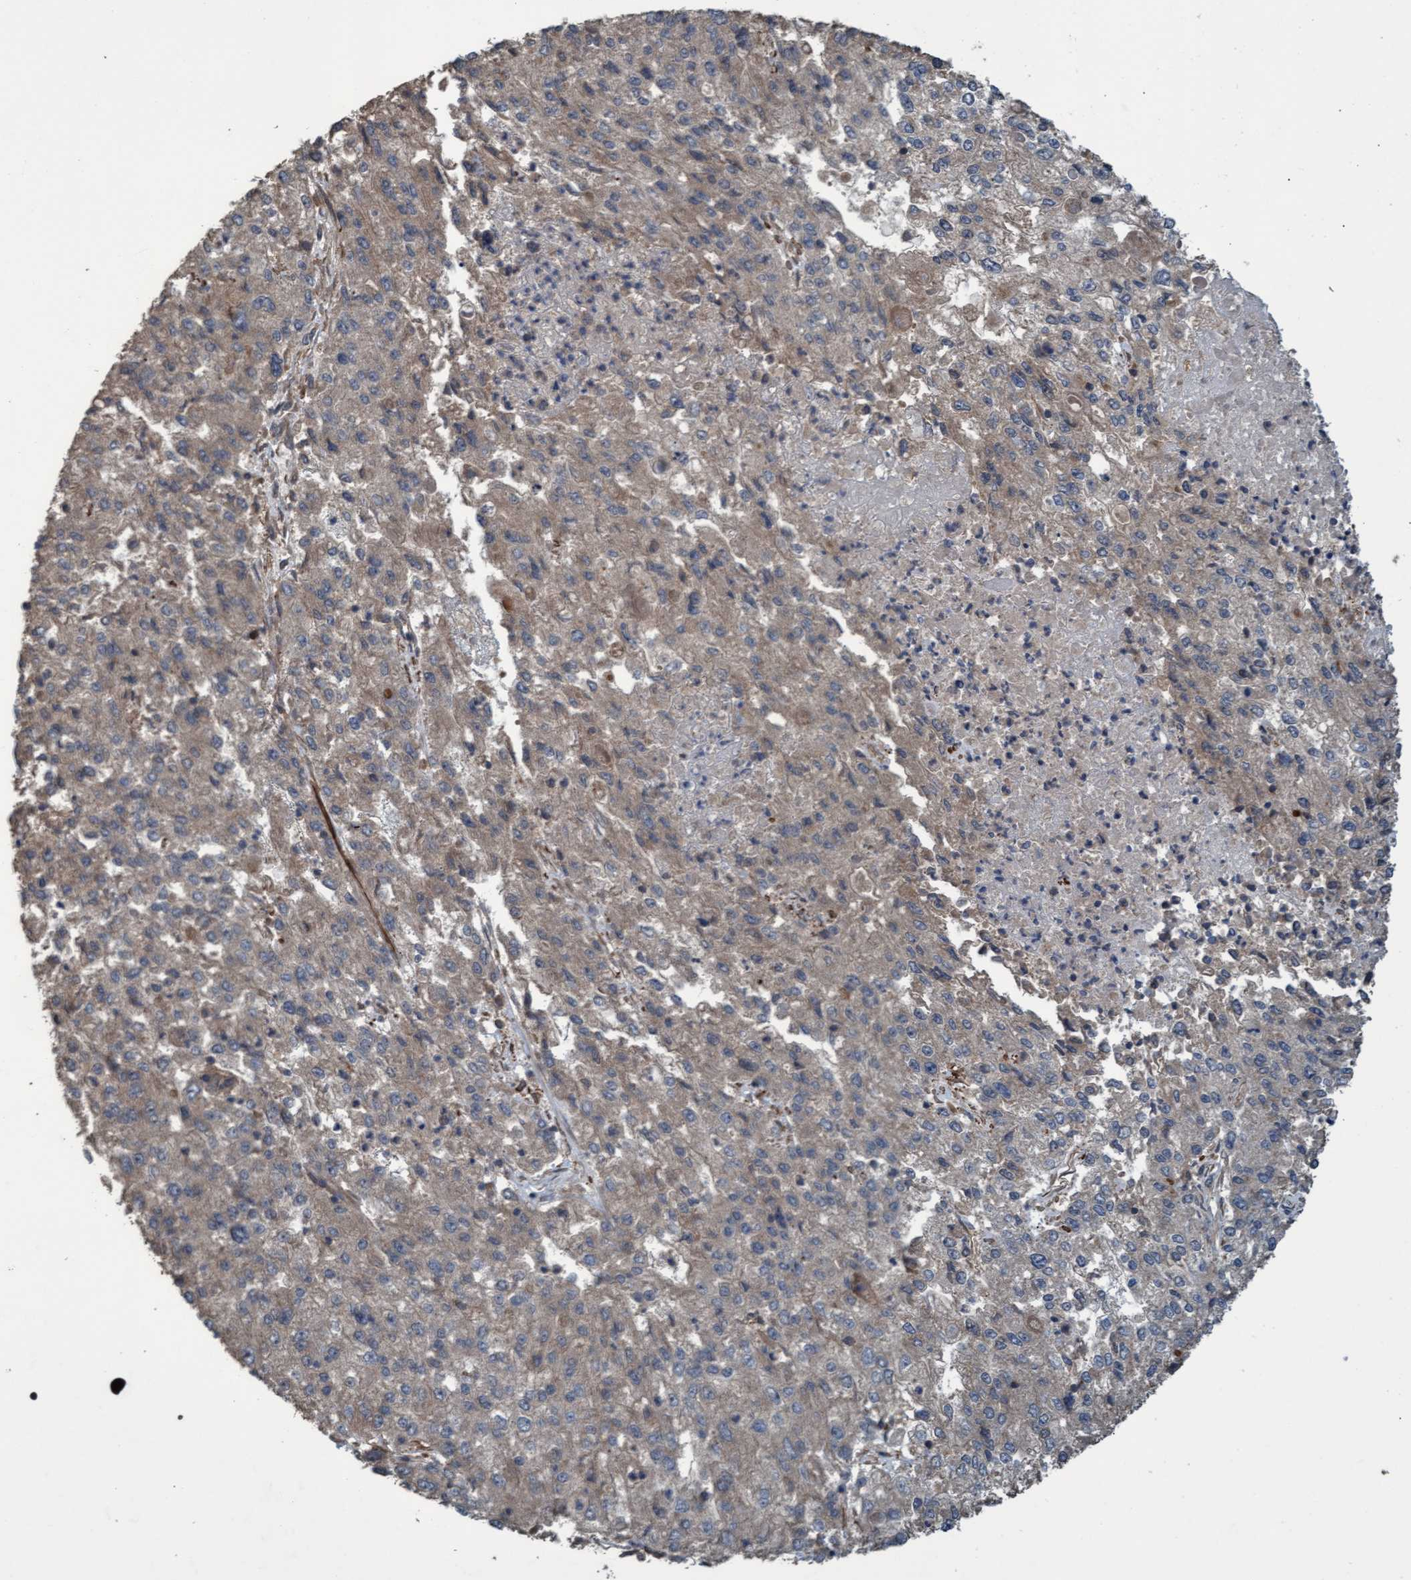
{"staining": {"intensity": "weak", "quantity": "25%-75%", "location": "cytoplasmic/membranous"}, "tissue": "endometrial cancer", "cell_type": "Tumor cells", "image_type": "cancer", "snomed": [{"axis": "morphology", "description": "Adenocarcinoma, NOS"}, {"axis": "topography", "description": "Endometrium"}], "caption": "A micrograph of human endometrial cancer stained for a protein reveals weak cytoplasmic/membranous brown staining in tumor cells.", "gene": "GGT6", "patient": {"sex": "female", "age": 49}}